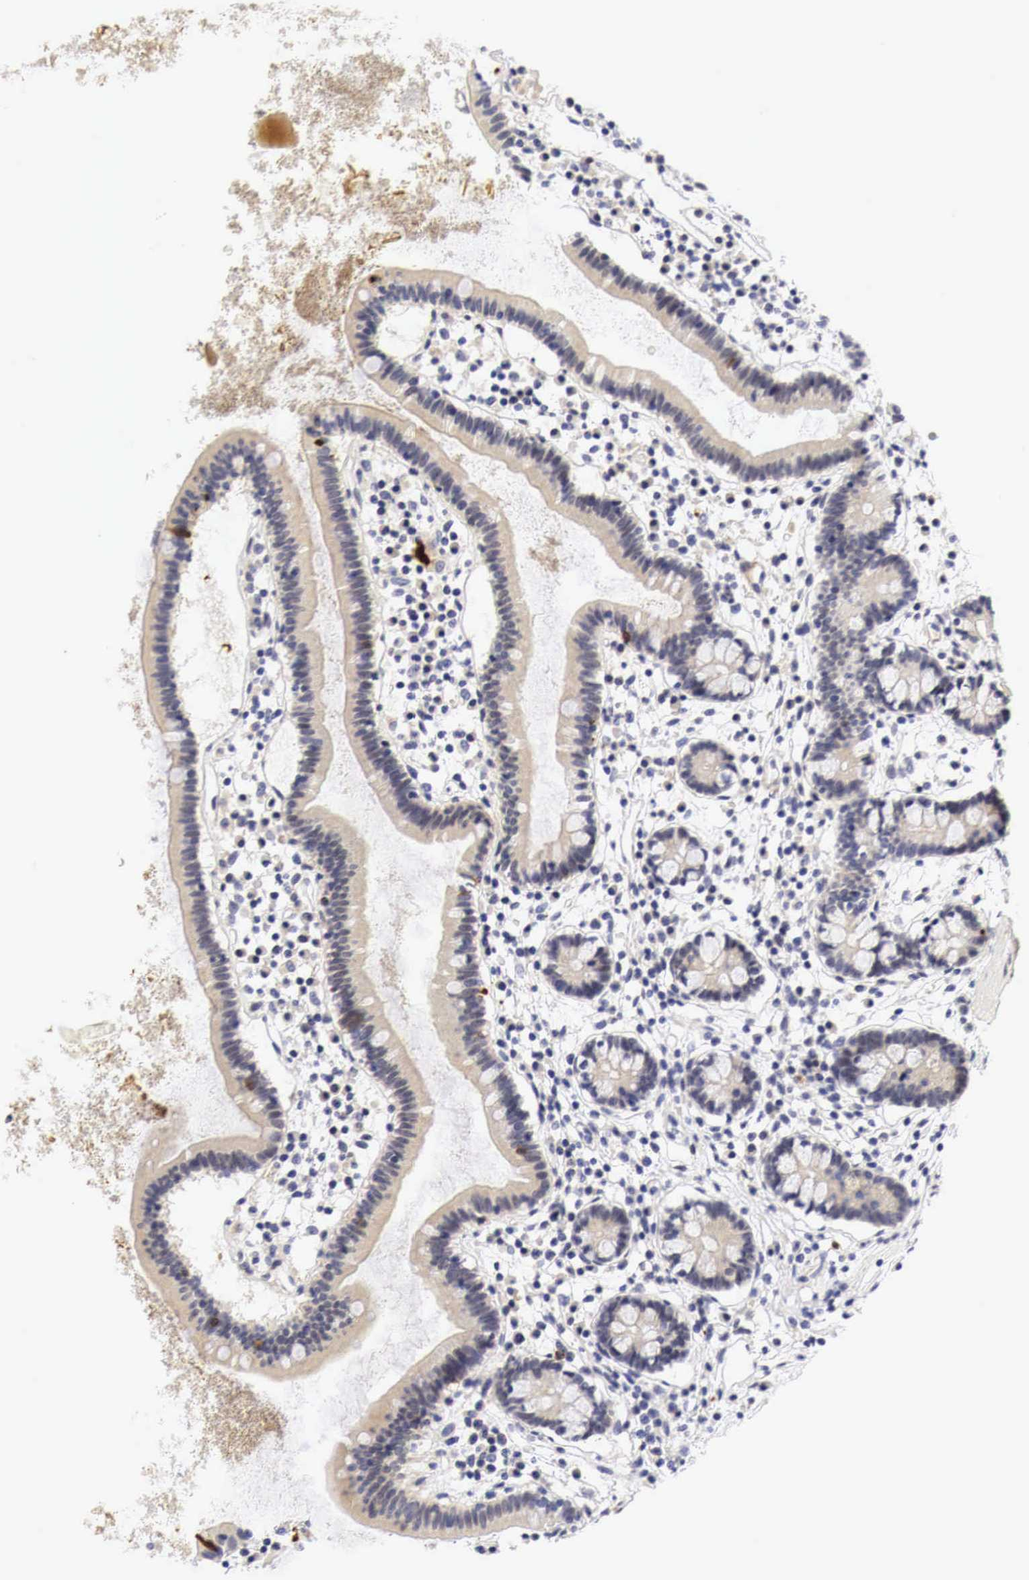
{"staining": {"intensity": "moderate", "quantity": "<25%", "location": "cytoplasmic/membranous"}, "tissue": "small intestine", "cell_type": "Glandular cells", "image_type": "normal", "snomed": [{"axis": "morphology", "description": "Normal tissue, NOS"}, {"axis": "topography", "description": "Small intestine"}], "caption": "Protein expression analysis of unremarkable human small intestine reveals moderate cytoplasmic/membranous staining in approximately <25% of glandular cells. Immunohistochemistry (ihc) stains the protein of interest in brown and the nuclei are stained blue.", "gene": "CASP3", "patient": {"sex": "female", "age": 37}}